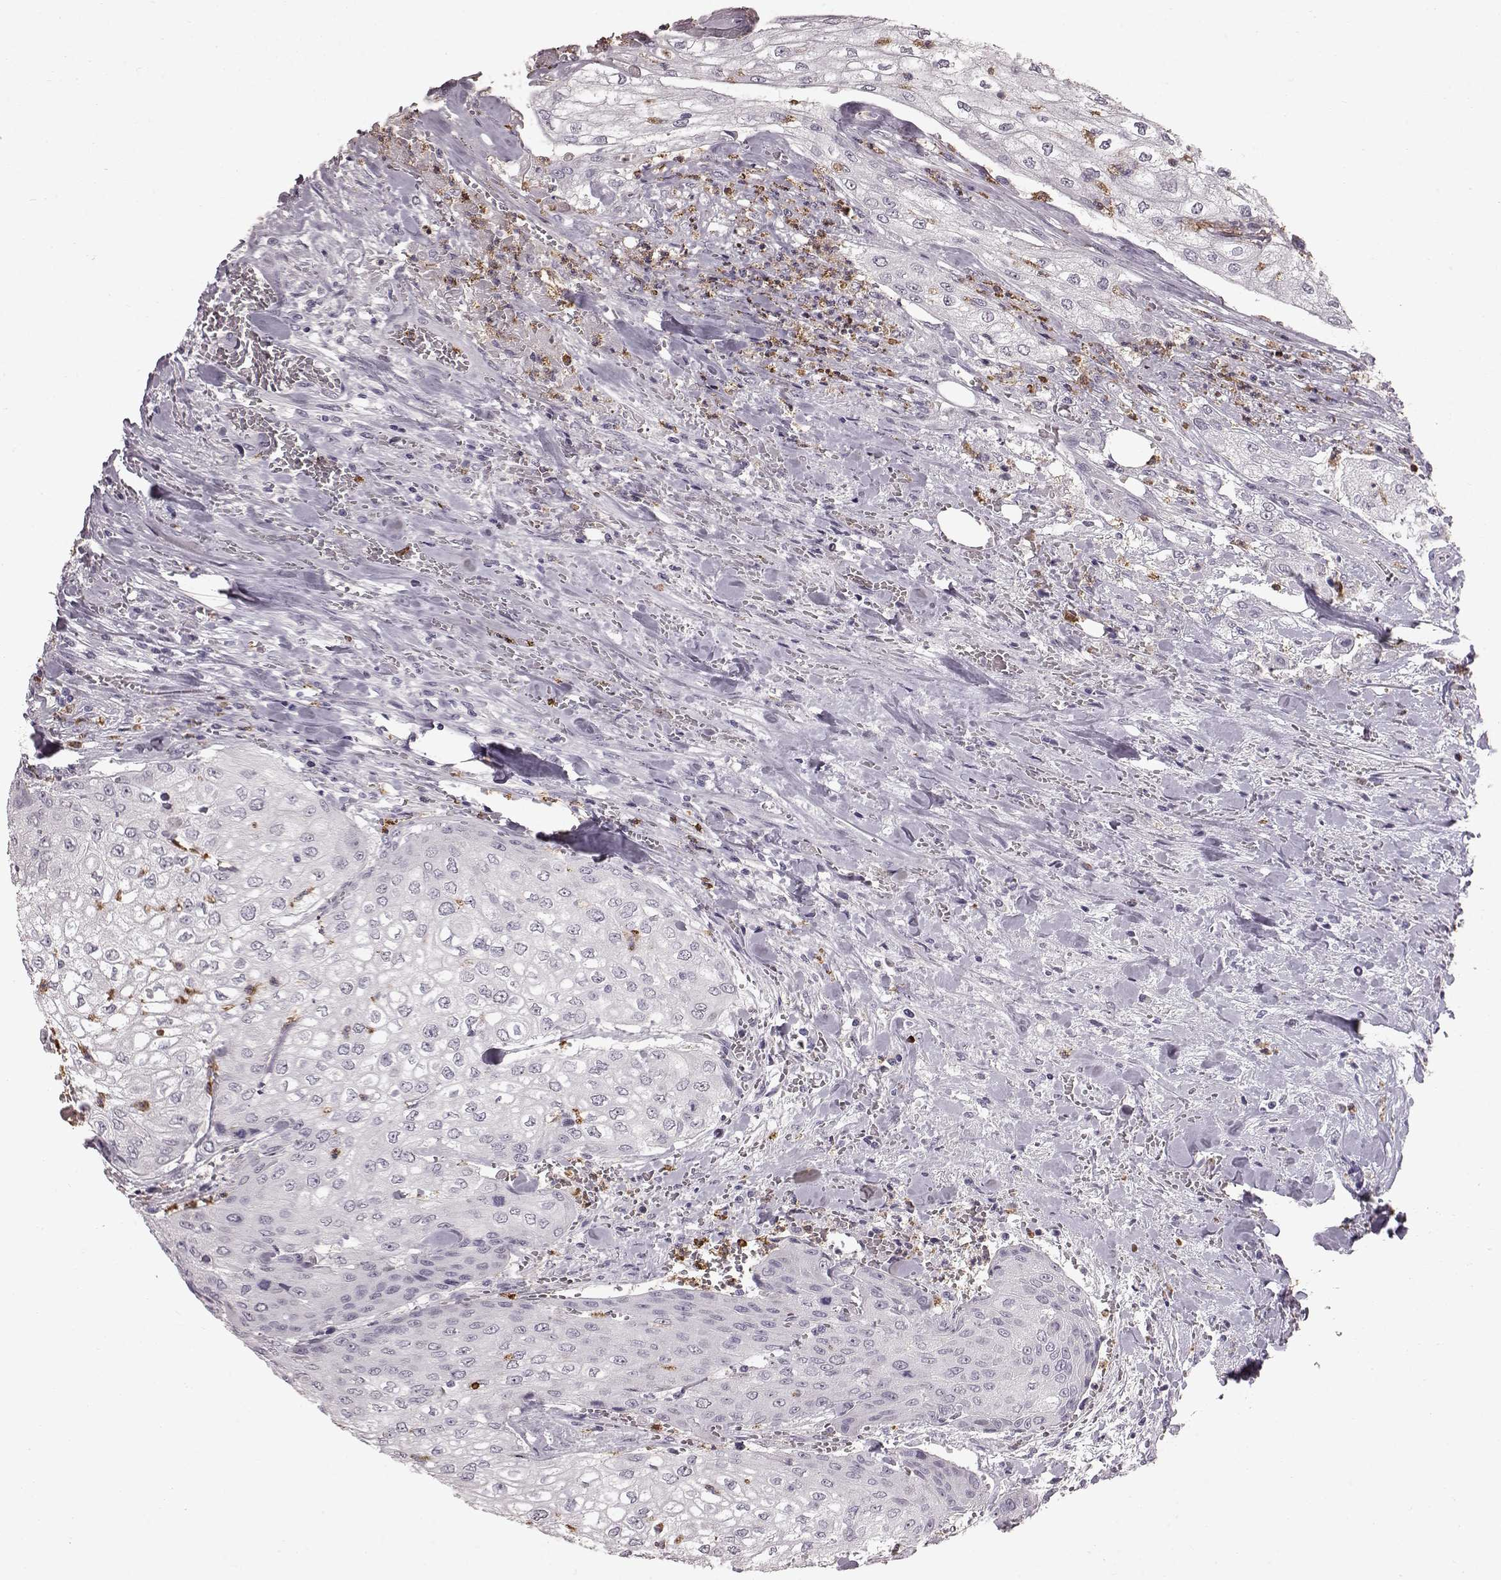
{"staining": {"intensity": "negative", "quantity": "none", "location": "none"}, "tissue": "urothelial cancer", "cell_type": "Tumor cells", "image_type": "cancer", "snomed": [{"axis": "morphology", "description": "Urothelial carcinoma, High grade"}, {"axis": "topography", "description": "Urinary bladder"}], "caption": "An IHC micrograph of urothelial carcinoma (high-grade) is shown. There is no staining in tumor cells of urothelial carcinoma (high-grade).", "gene": "FUT4", "patient": {"sex": "male", "age": 62}}